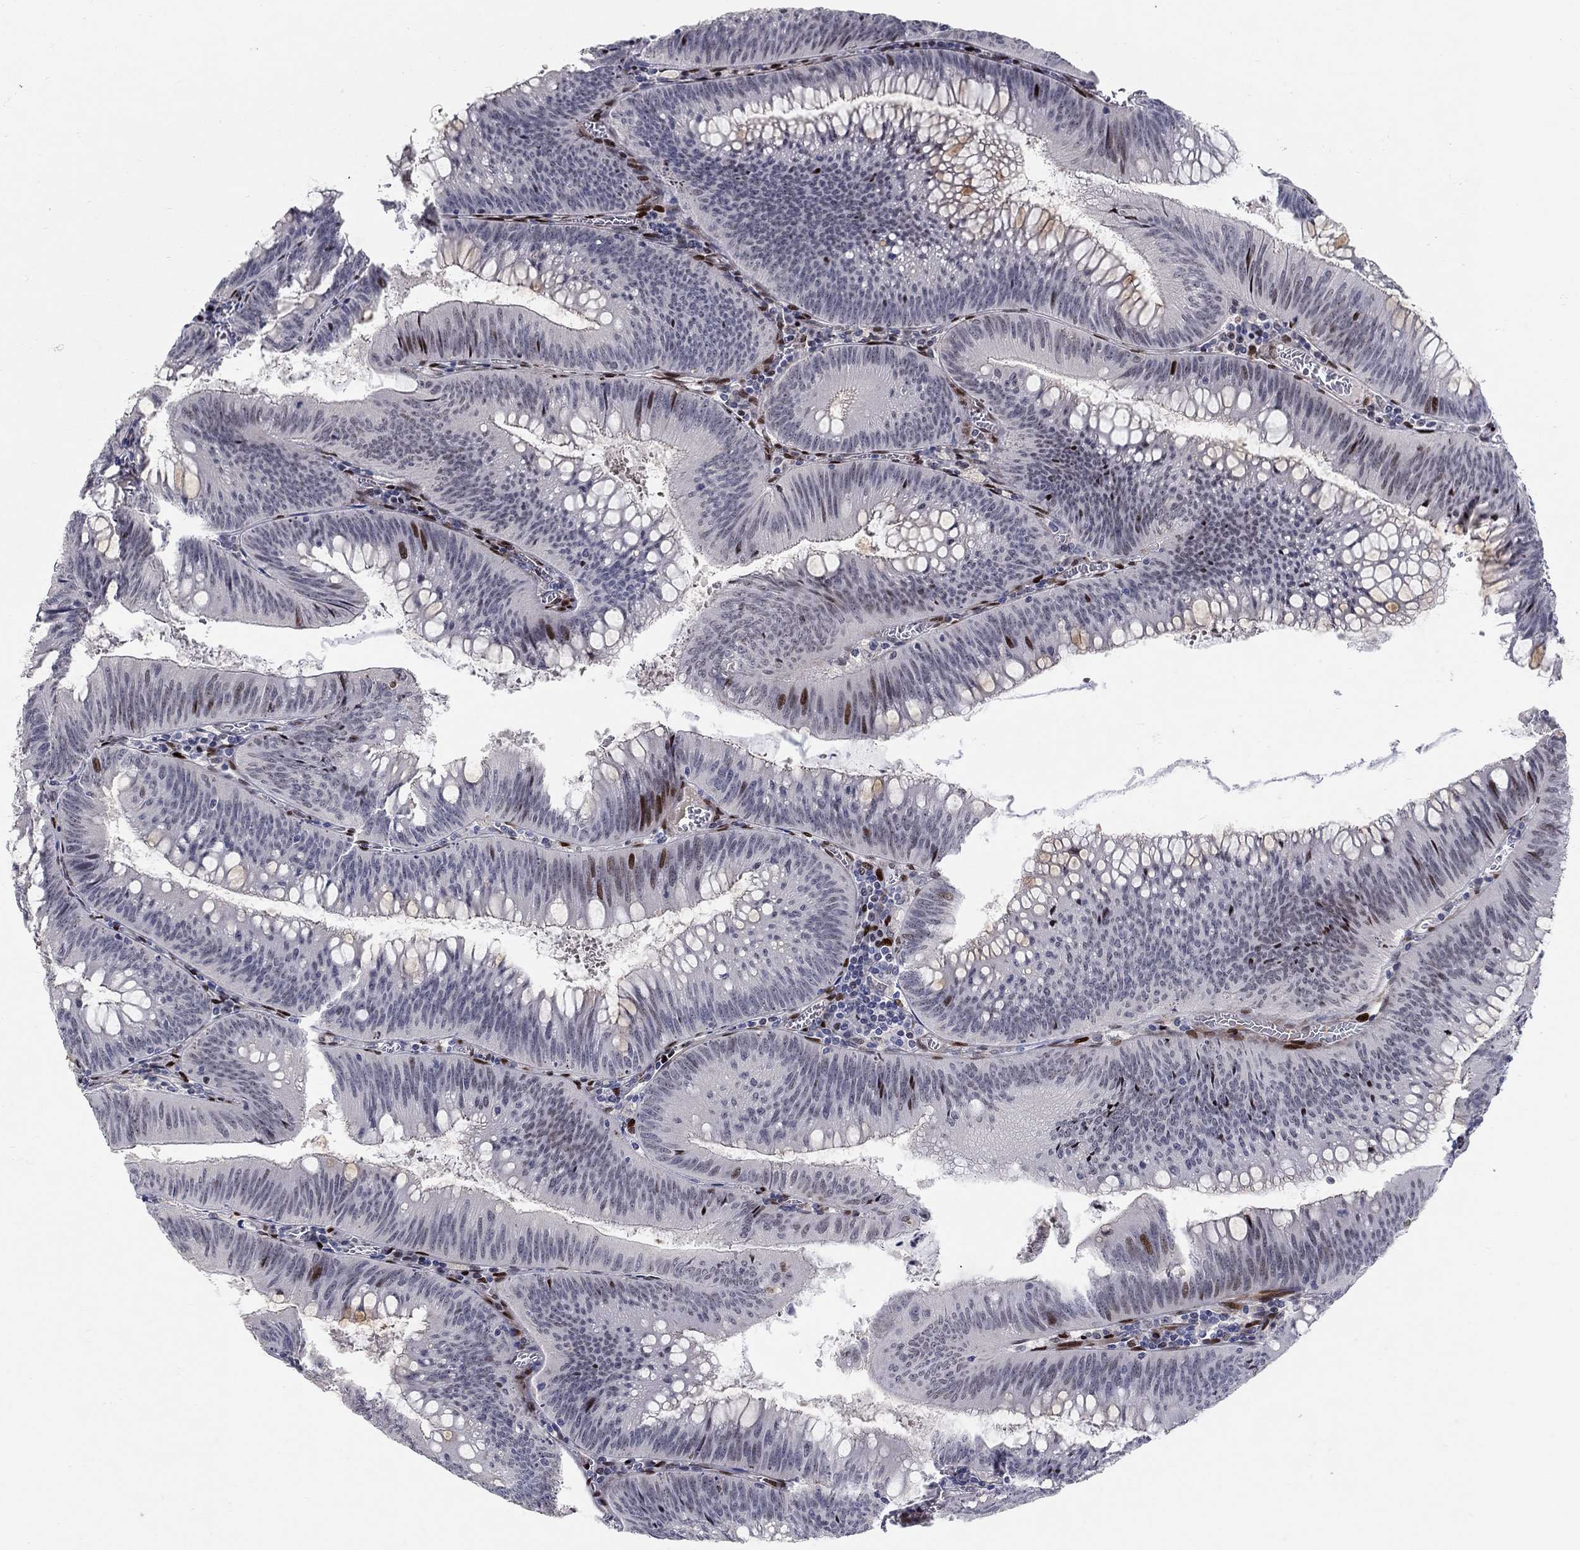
{"staining": {"intensity": "strong", "quantity": "<25%", "location": "nuclear"}, "tissue": "colorectal cancer", "cell_type": "Tumor cells", "image_type": "cancer", "snomed": [{"axis": "morphology", "description": "Adenocarcinoma, NOS"}, {"axis": "topography", "description": "Rectum"}], "caption": "Protein expression analysis of colorectal cancer reveals strong nuclear staining in approximately <25% of tumor cells. The staining was performed using DAB (3,3'-diaminobenzidine) to visualize the protein expression in brown, while the nuclei were stained in blue with hematoxylin (Magnification: 20x).", "gene": "RAPGEF5", "patient": {"sex": "female", "age": 72}}